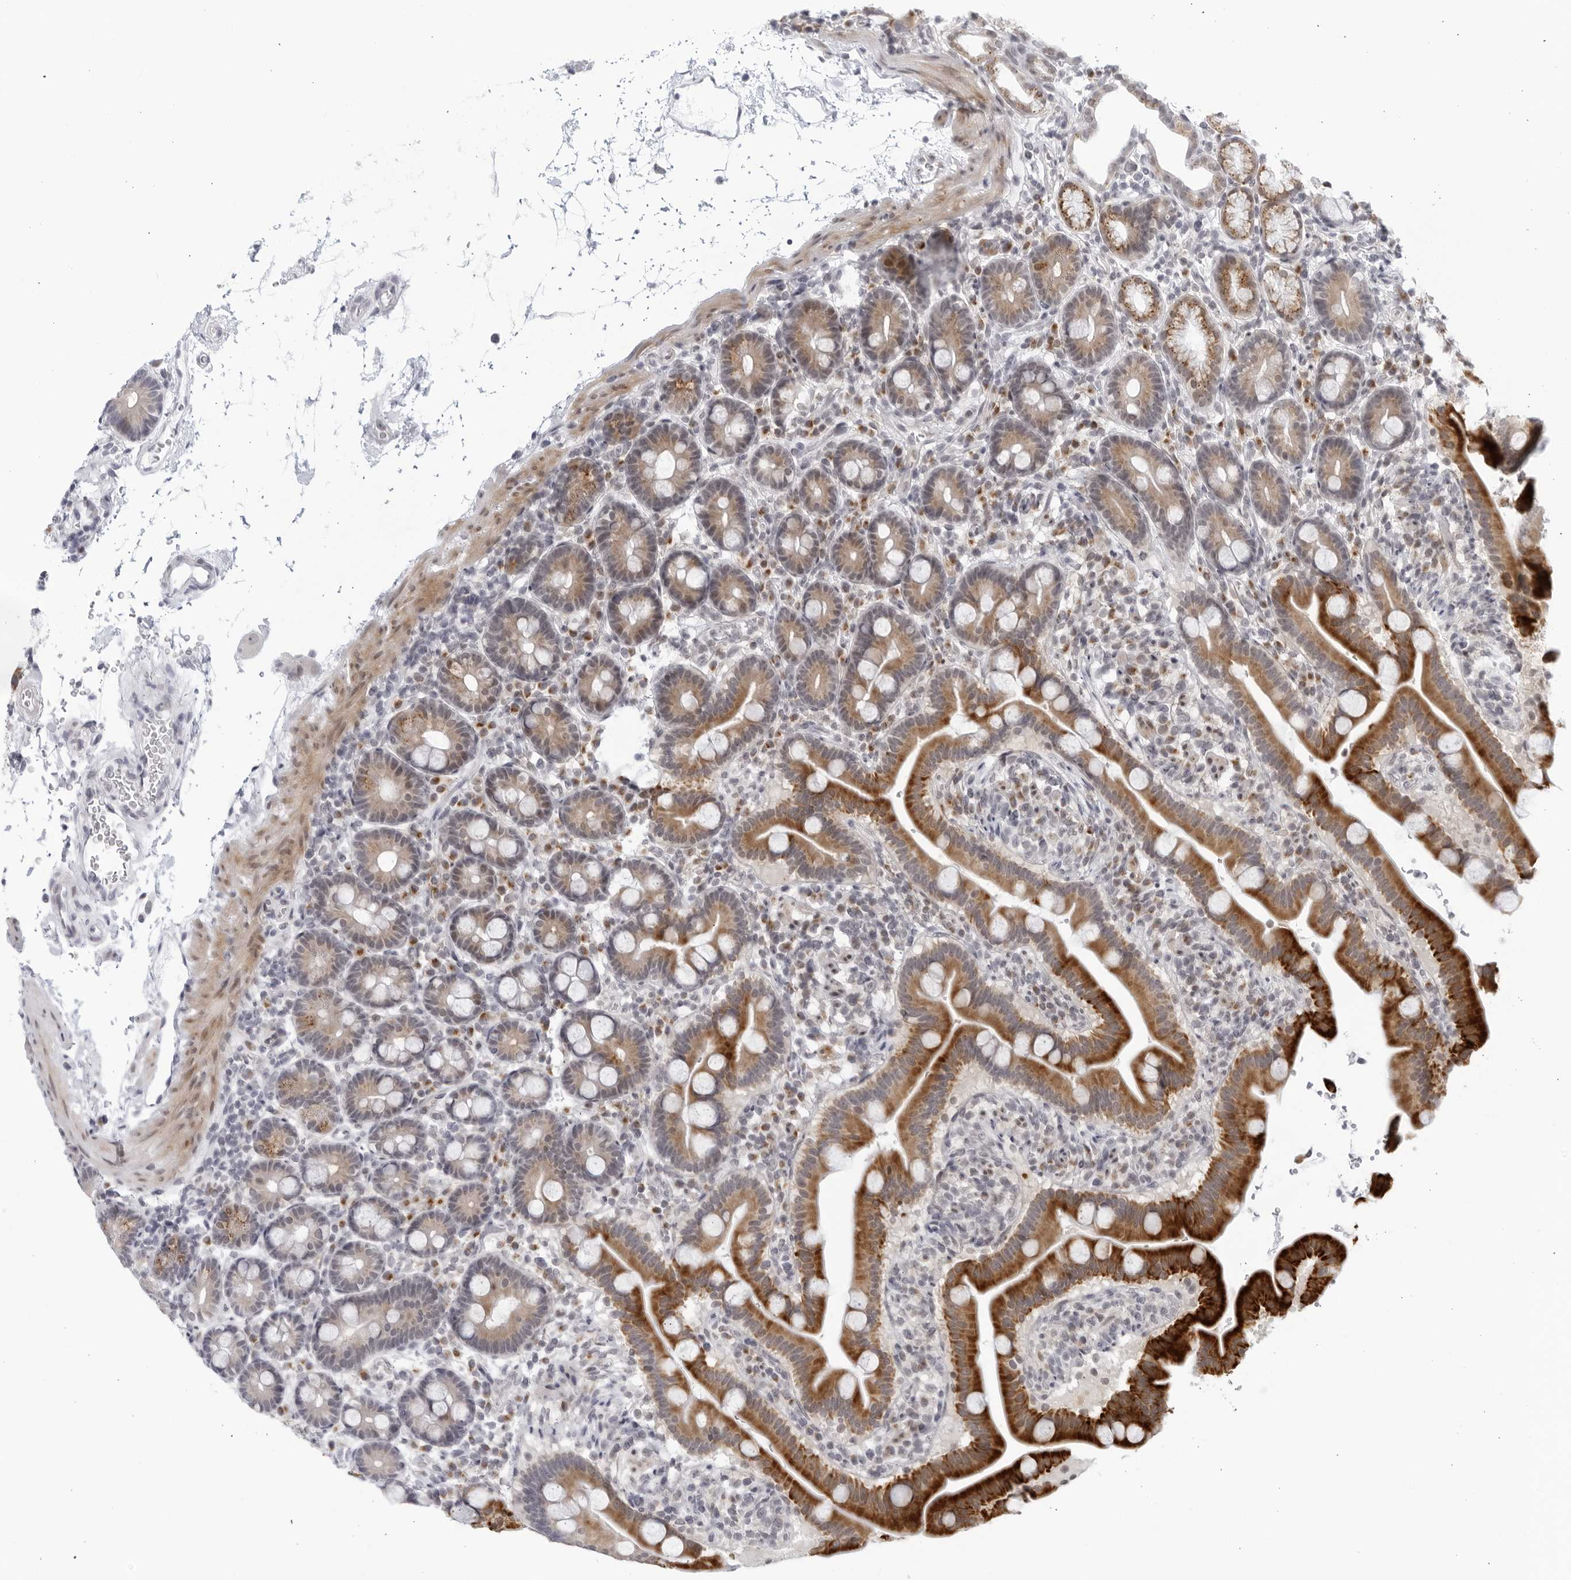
{"staining": {"intensity": "strong", "quantity": "<25%", "location": "cytoplasmic/membranous"}, "tissue": "duodenum", "cell_type": "Glandular cells", "image_type": "normal", "snomed": [{"axis": "morphology", "description": "Normal tissue, NOS"}, {"axis": "topography", "description": "Duodenum"}], "caption": "Duodenum stained with DAB (3,3'-diaminobenzidine) immunohistochemistry (IHC) reveals medium levels of strong cytoplasmic/membranous positivity in about <25% of glandular cells. The staining is performed using DAB brown chromogen to label protein expression. The nuclei are counter-stained blue using hematoxylin.", "gene": "WDTC1", "patient": {"sex": "male", "age": 54}}